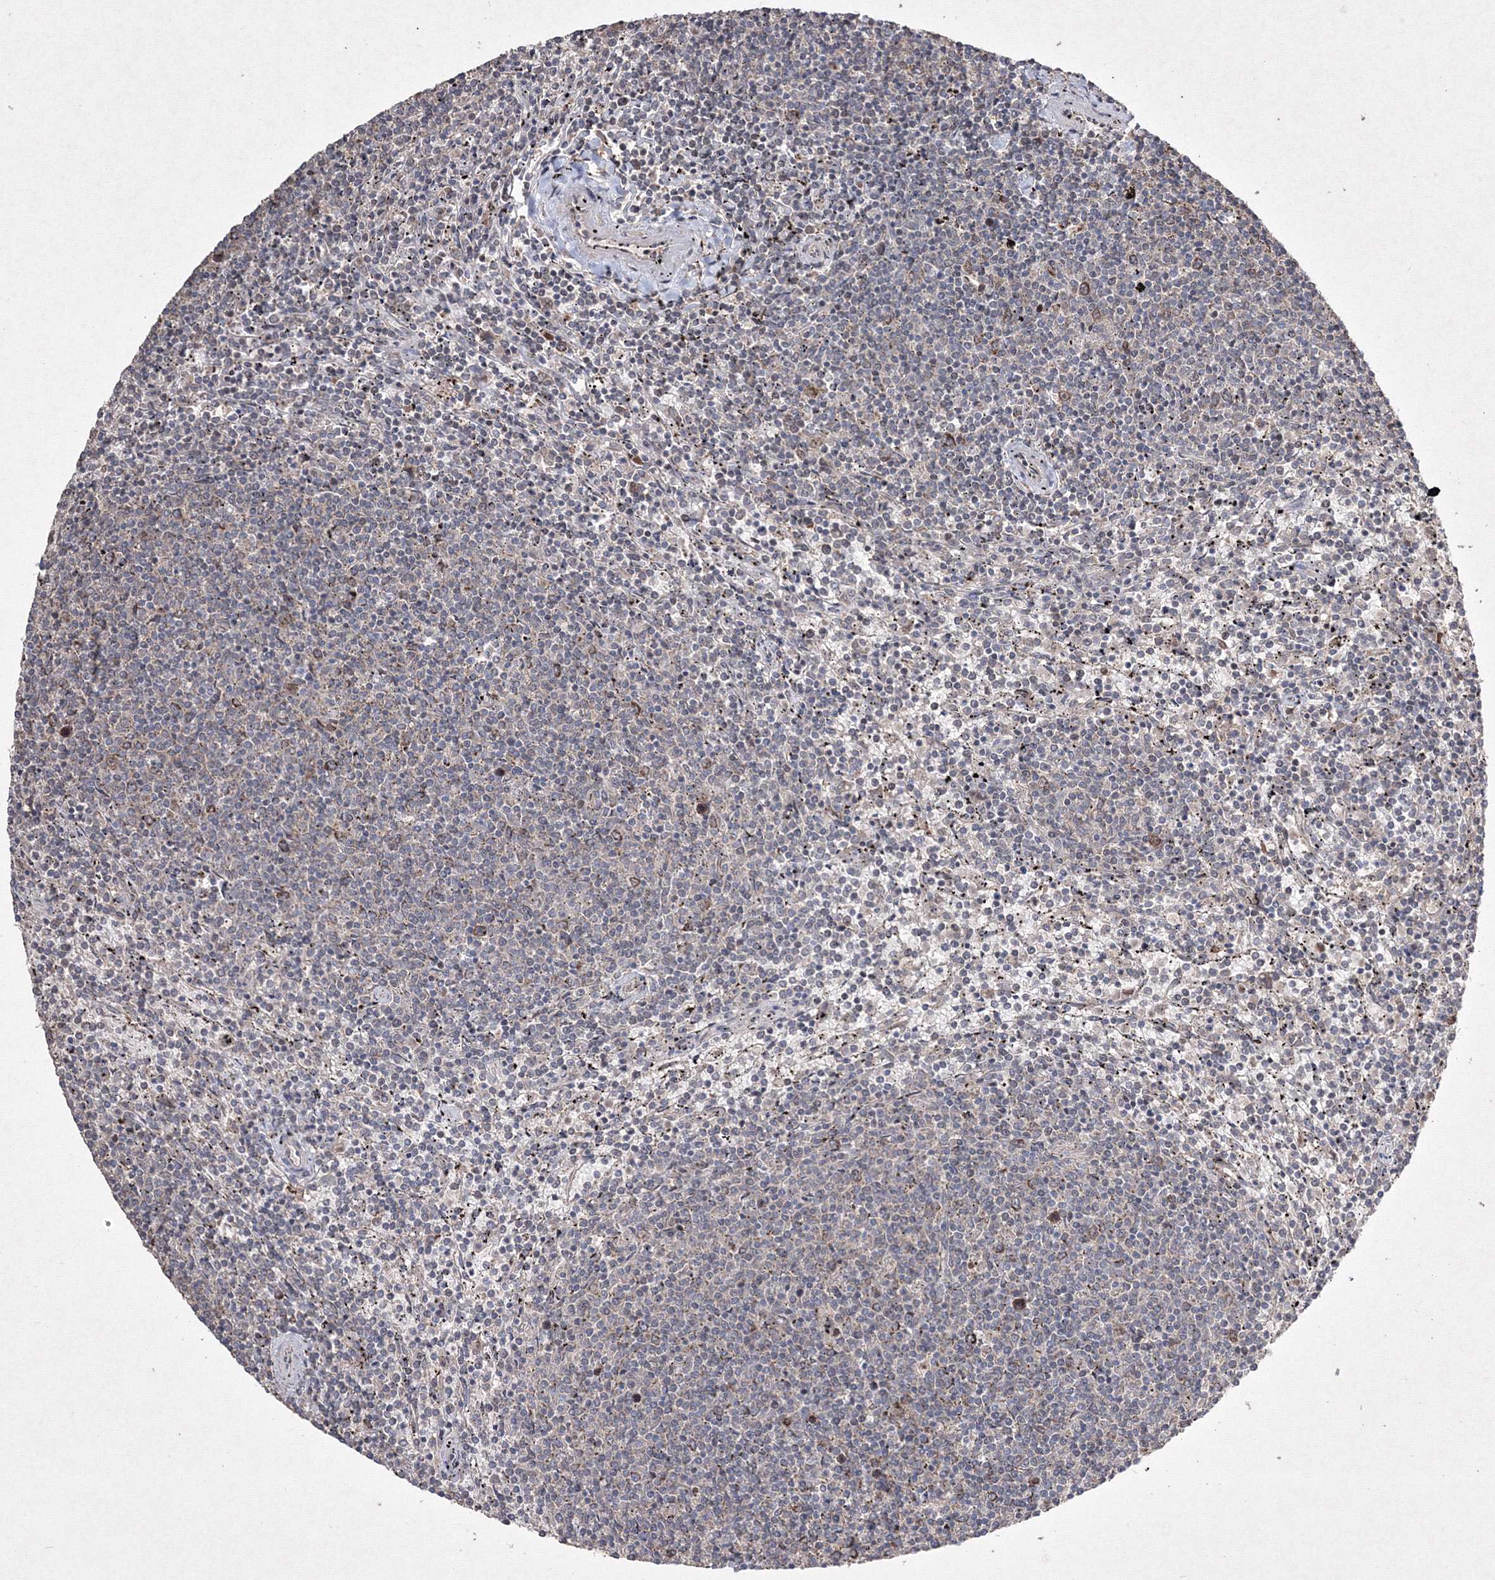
{"staining": {"intensity": "negative", "quantity": "none", "location": "none"}, "tissue": "lymphoma", "cell_type": "Tumor cells", "image_type": "cancer", "snomed": [{"axis": "morphology", "description": "Malignant lymphoma, non-Hodgkin's type, Low grade"}, {"axis": "topography", "description": "Spleen"}], "caption": "An image of human lymphoma is negative for staining in tumor cells. Brightfield microscopy of IHC stained with DAB (3,3'-diaminobenzidine) (brown) and hematoxylin (blue), captured at high magnification.", "gene": "GRSF1", "patient": {"sex": "female", "age": 50}}